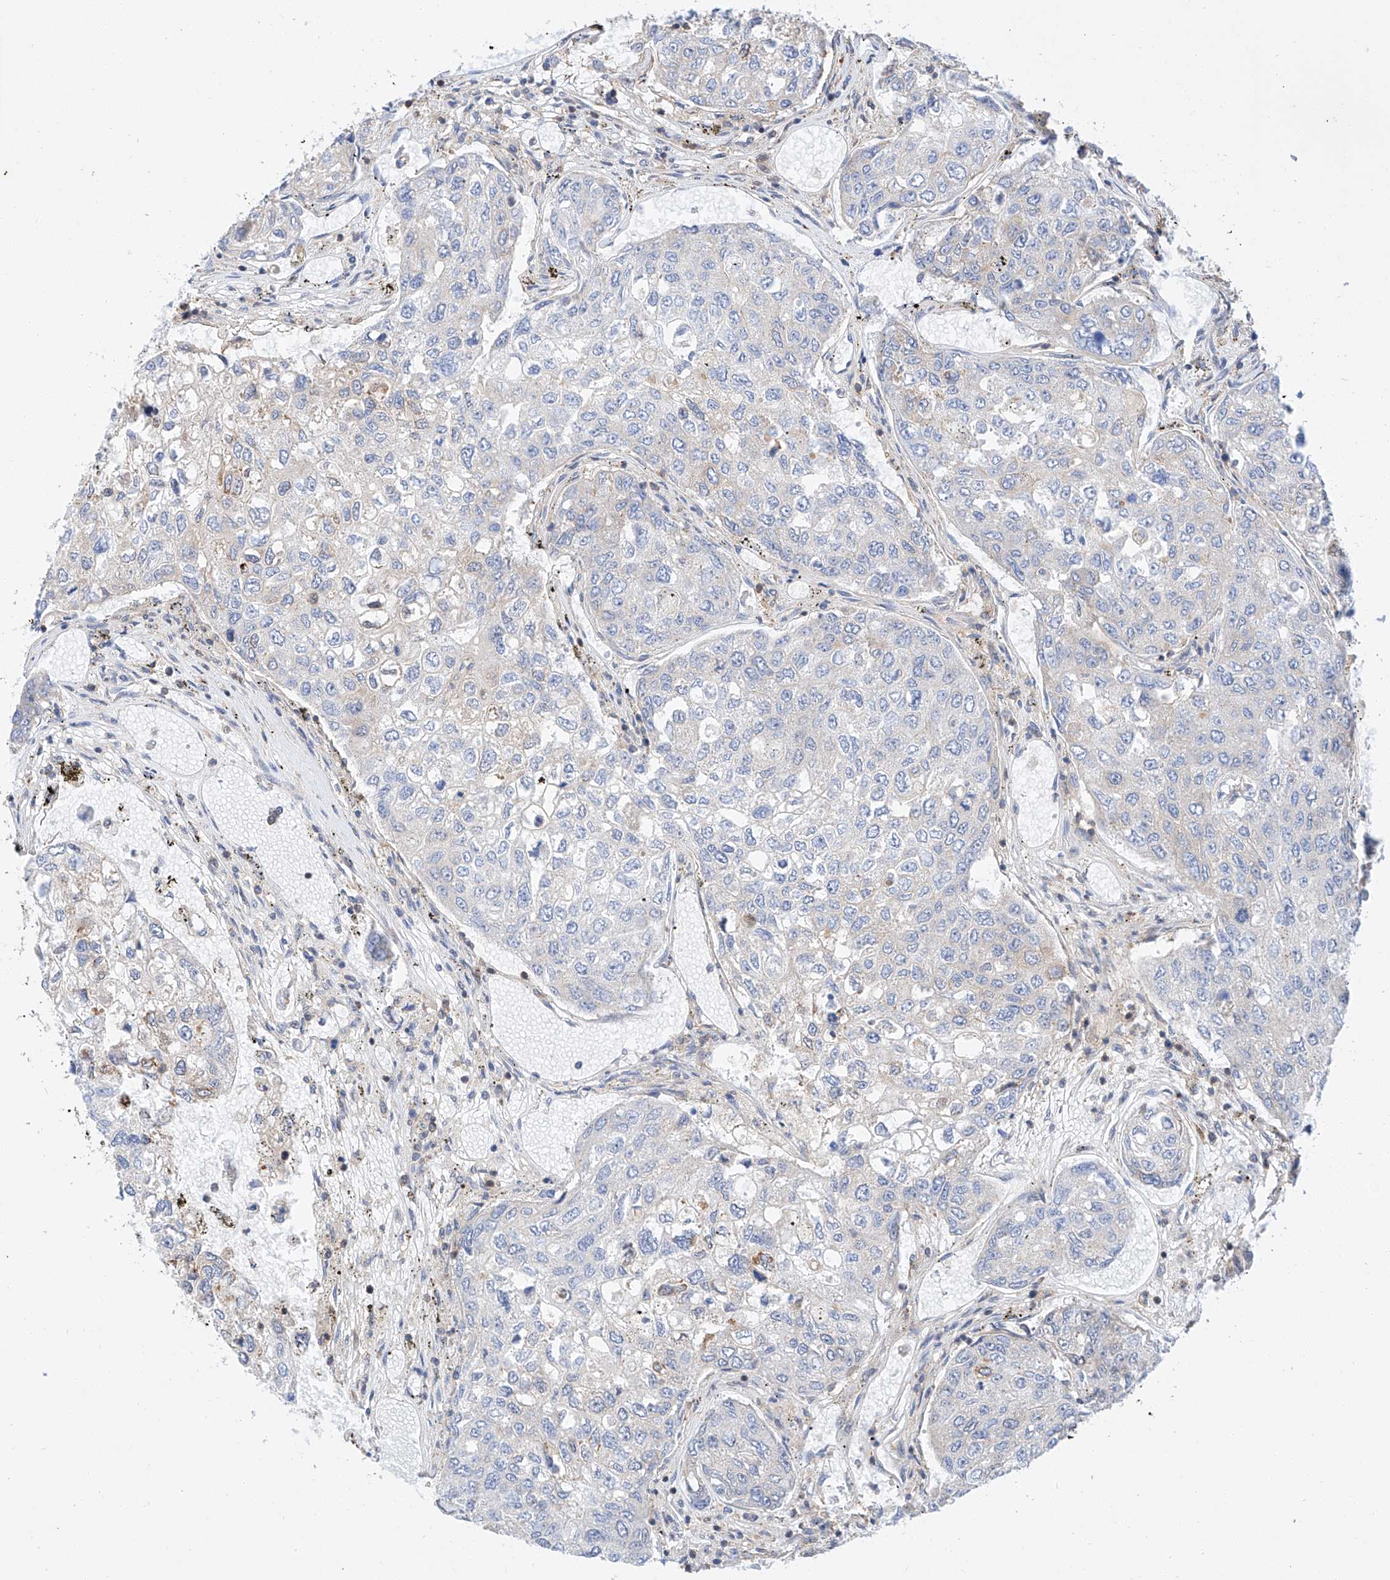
{"staining": {"intensity": "negative", "quantity": "none", "location": "none"}, "tissue": "urothelial cancer", "cell_type": "Tumor cells", "image_type": "cancer", "snomed": [{"axis": "morphology", "description": "Urothelial carcinoma, High grade"}, {"axis": "topography", "description": "Lymph node"}, {"axis": "topography", "description": "Urinary bladder"}], "caption": "An image of urothelial carcinoma (high-grade) stained for a protein reveals no brown staining in tumor cells. Nuclei are stained in blue.", "gene": "HDAC9", "patient": {"sex": "male", "age": 51}}